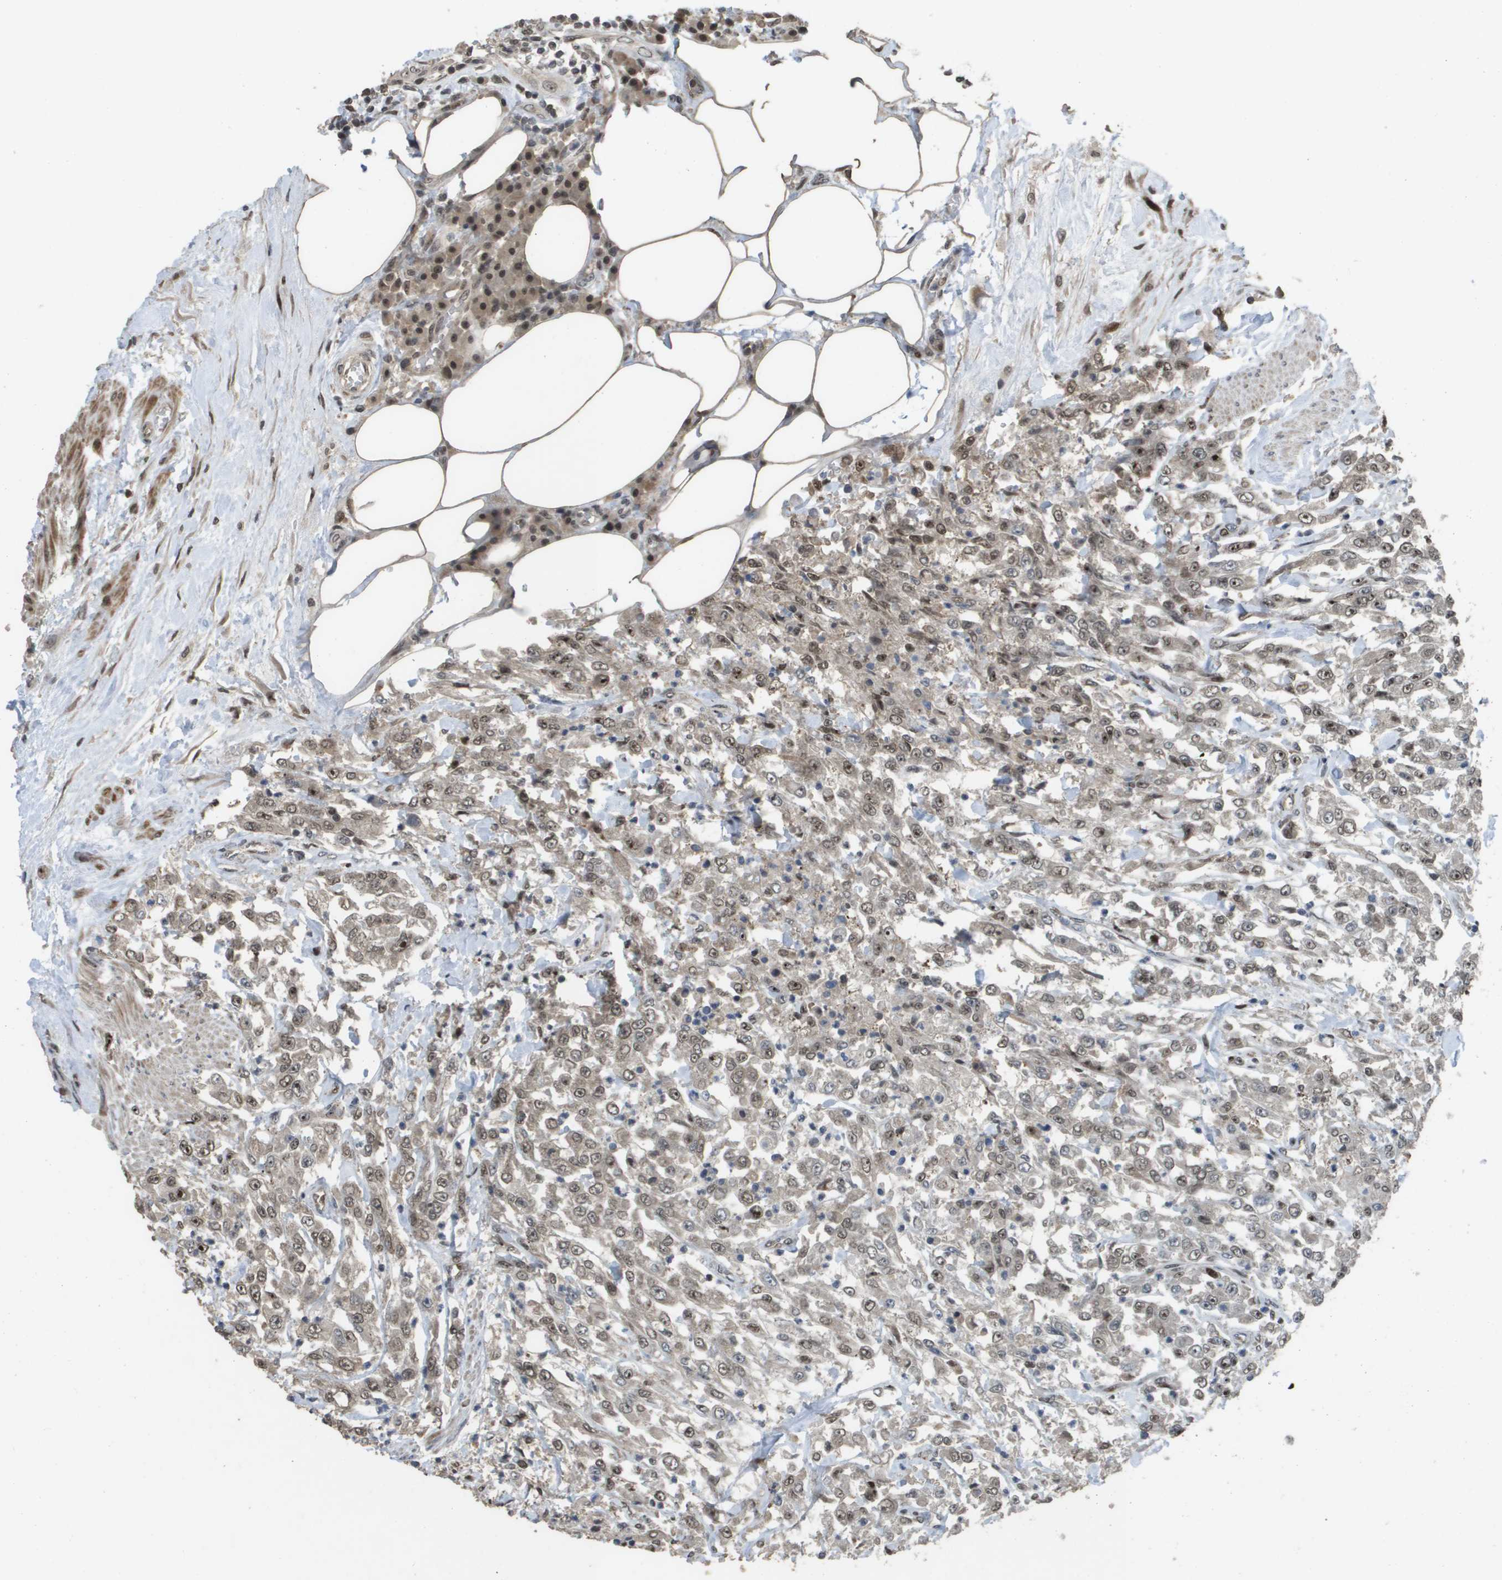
{"staining": {"intensity": "weak", "quantity": ">75%", "location": "cytoplasmic/membranous,nuclear"}, "tissue": "urothelial cancer", "cell_type": "Tumor cells", "image_type": "cancer", "snomed": [{"axis": "morphology", "description": "Urothelial carcinoma, High grade"}, {"axis": "topography", "description": "Urinary bladder"}], "caption": "IHC photomicrograph of human high-grade urothelial carcinoma stained for a protein (brown), which exhibits low levels of weak cytoplasmic/membranous and nuclear staining in approximately >75% of tumor cells.", "gene": "KAT5", "patient": {"sex": "male", "age": 46}}